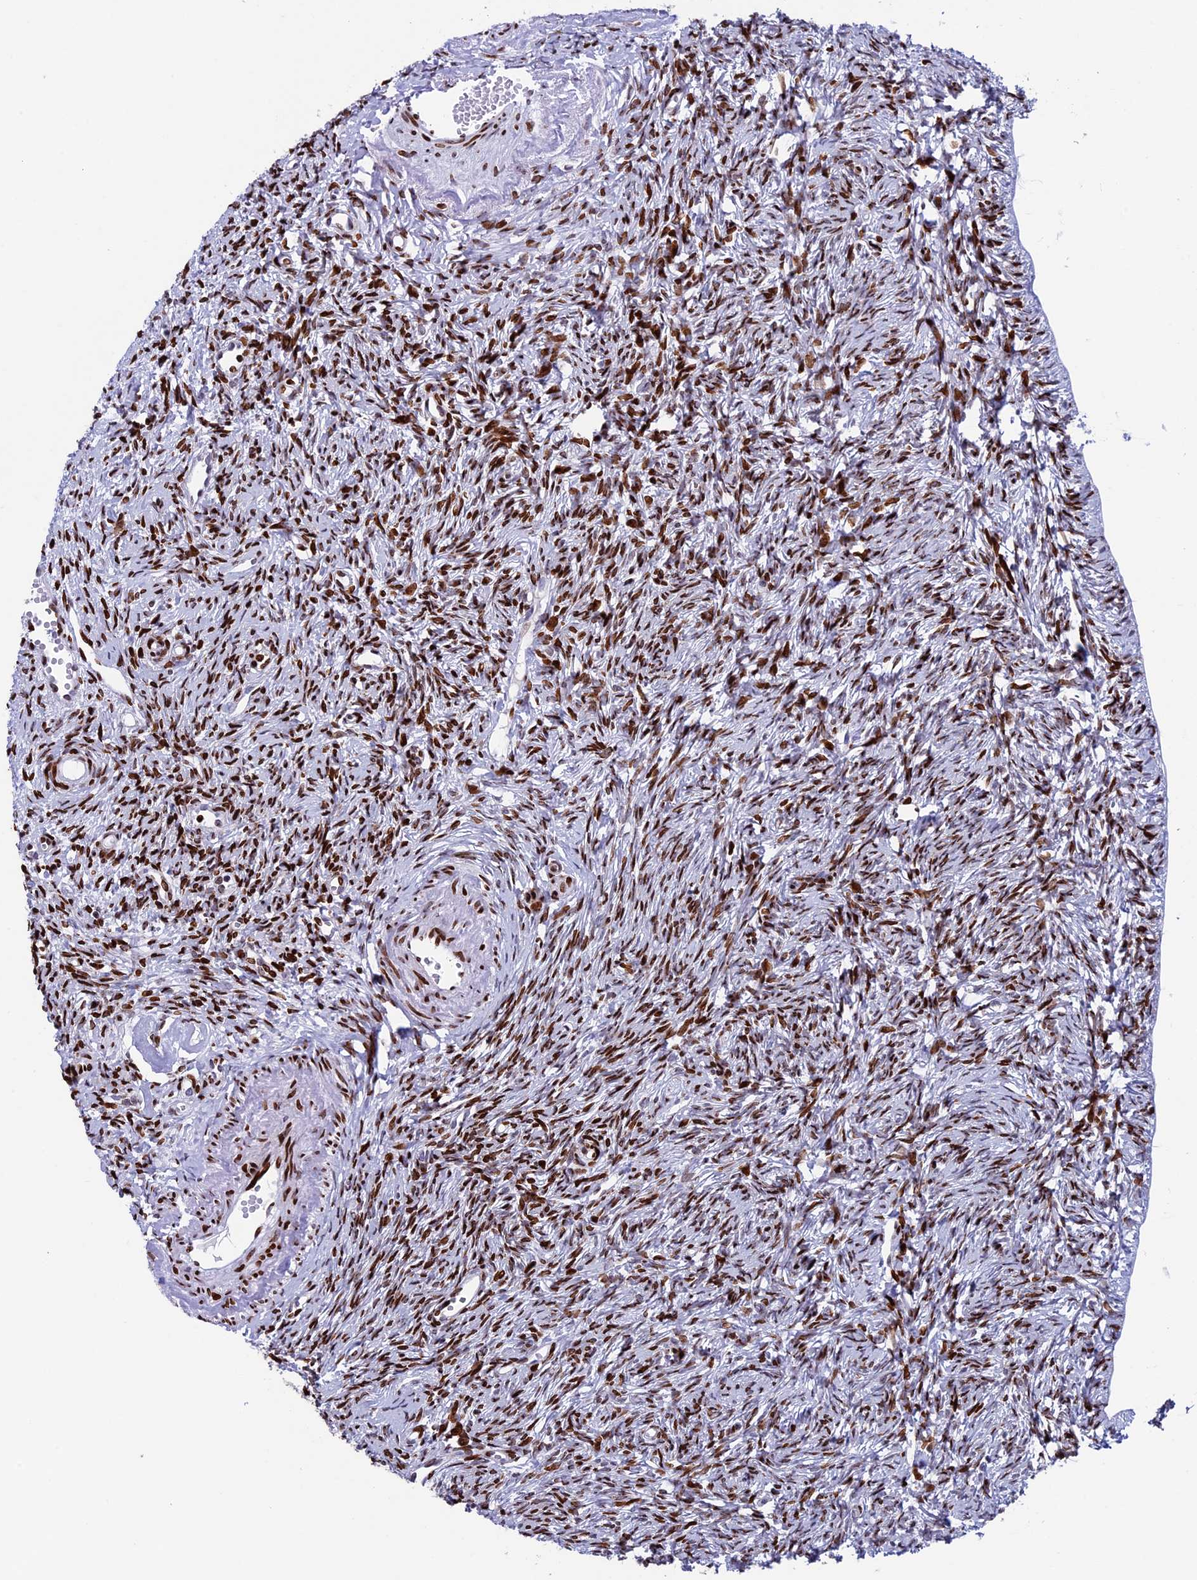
{"staining": {"intensity": "moderate", "quantity": "25%-75%", "location": "nuclear"}, "tissue": "ovary", "cell_type": "Follicle cells", "image_type": "normal", "snomed": [{"axis": "morphology", "description": "Normal tissue, NOS"}, {"axis": "topography", "description": "Ovary"}], "caption": "IHC (DAB (3,3'-diaminobenzidine)) staining of unremarkable ovary displays moderate nuclear protein positivity in about 25%-75% of follicle cells.", "gene": "BTBD3", "patient": {"sex": "female", "age": 51}}